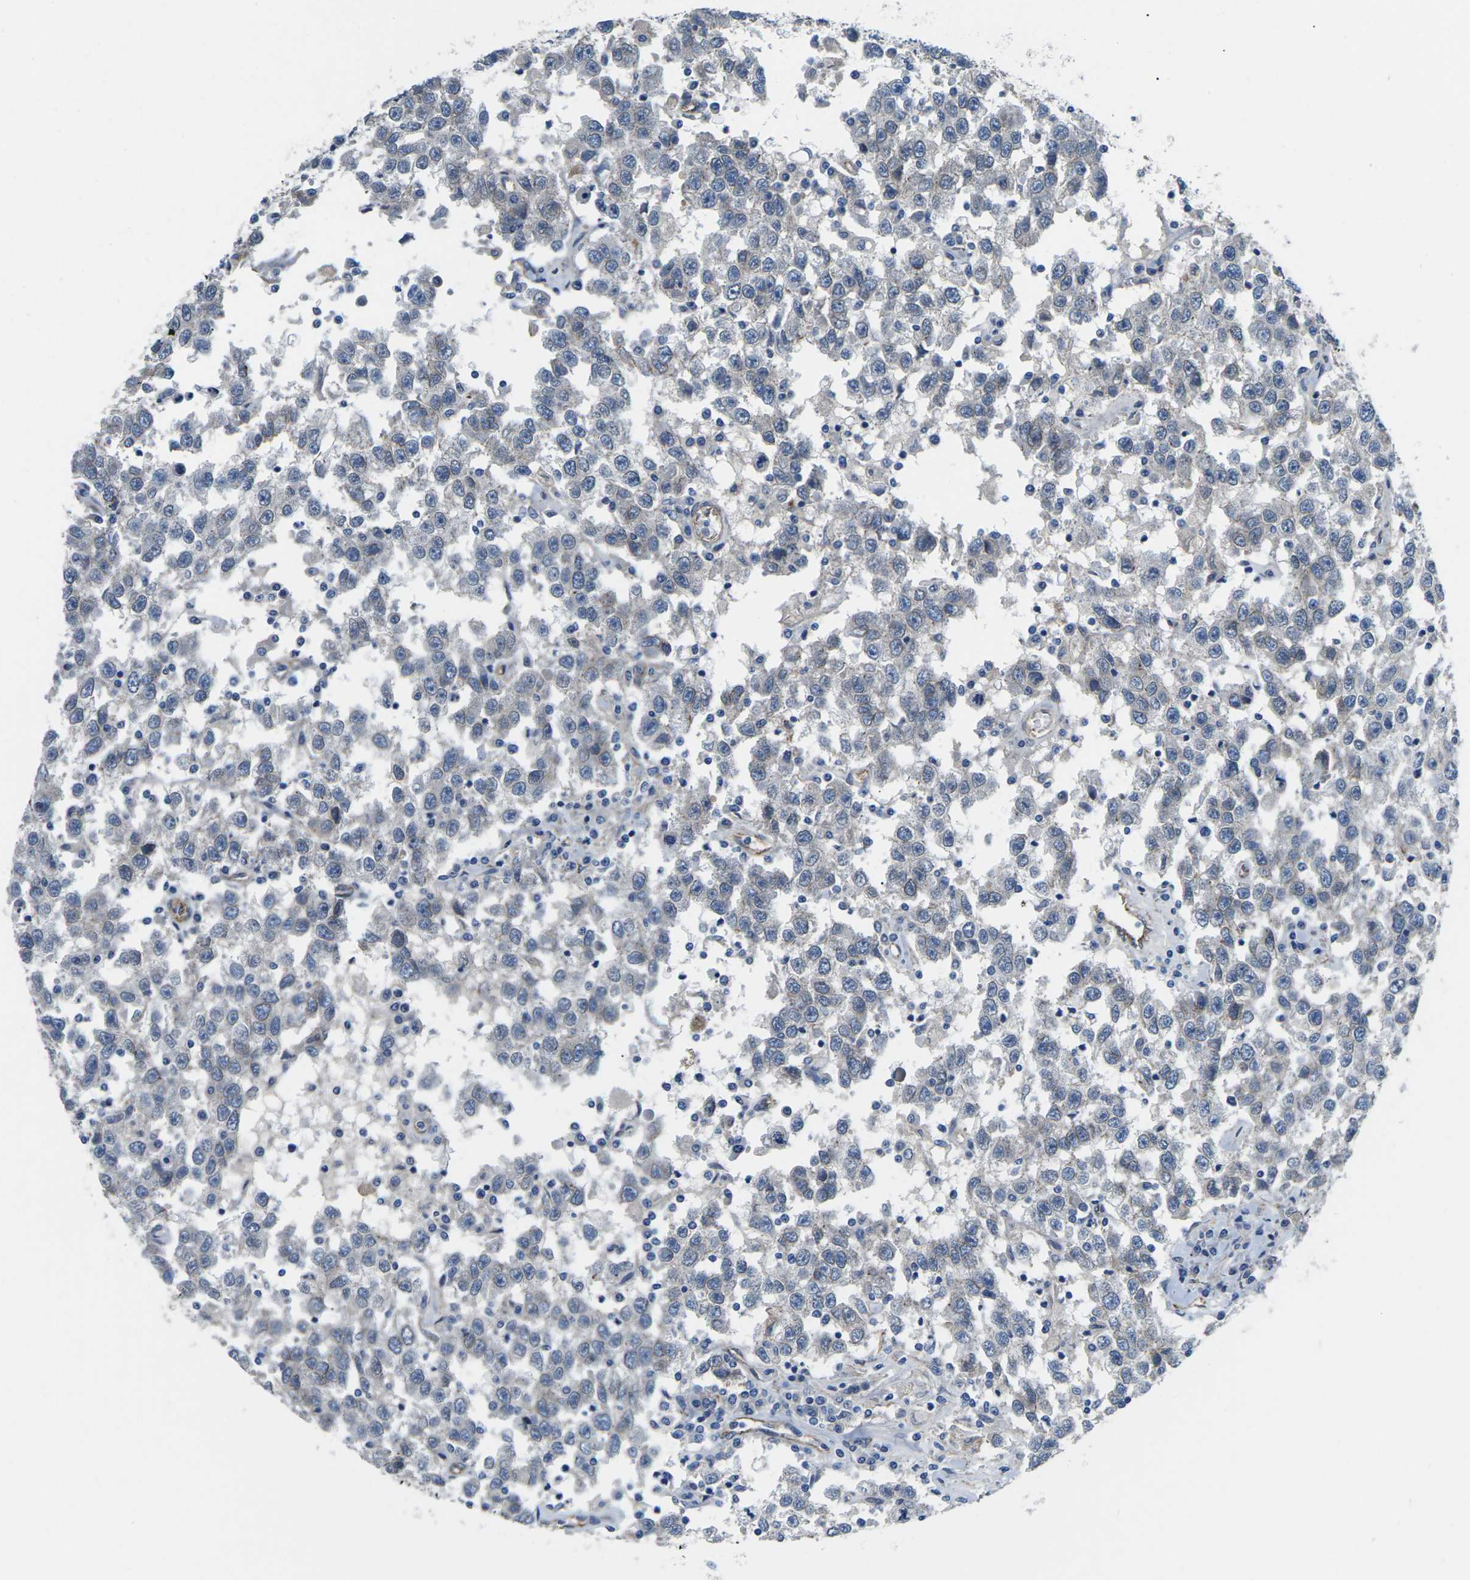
{"staining": {"intensity": "negative", "quantity": "none", "location": "none"}, "tissue": "testis cancer", "cell_type": "Tumor cells", "image_type": "cancer", "snomed": [{"axis": "morphology", "description": "Seminoma, NOS"}, {"axis": "topography", "description": "Testis"}], "caption": "This is an immunohistochemistry image of human testis cancer. There is no staining in tumor cells.", "gene": "CTNND1", "patient": {"sex": "male", "age": 41}}